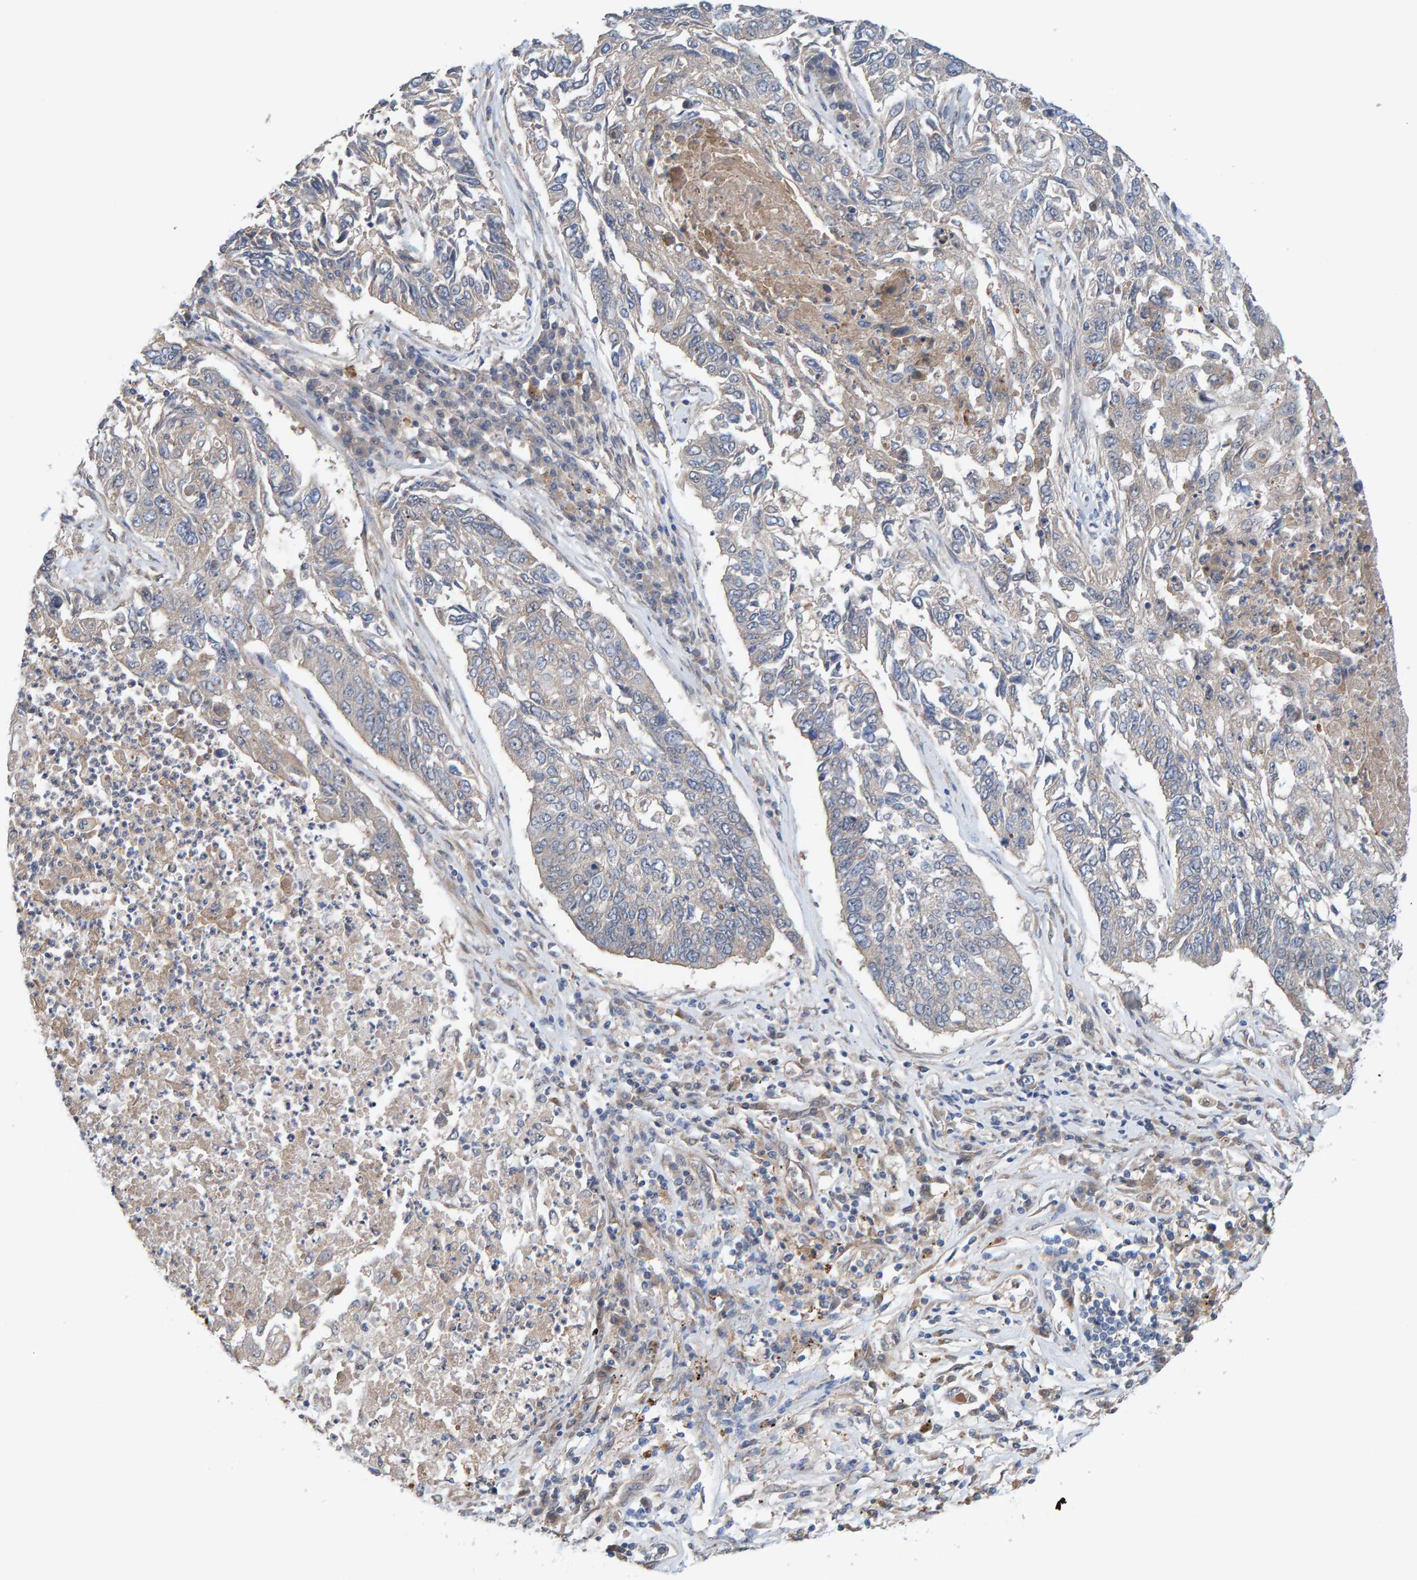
{"staining": {"intensity": "negative", "quantity": "none", "location": "none"}, "tissue": "lung cancer", "cell_type": "Tumor cells", "image_type": "cancer", "snomed": [{"axis": "morphology", "description": "Normal tissue, NOS"}, {"axis": "morphology", "description": "Squamous cell carcinoma, NOS"}, {"axis": "topography", "description": "Cartilage tissue"}, {"axis": "topography", "description": "Bronchus"}, {"axis": "topography", "description": "Lung"}], "caption": "Immunohistochemistry (IHC) of human lung cancer shows no positivity in tumor cells. Nuclei are stained in blue.", "gene": "LRSAM1", "patient": {"sex": "female", "age": 49}}